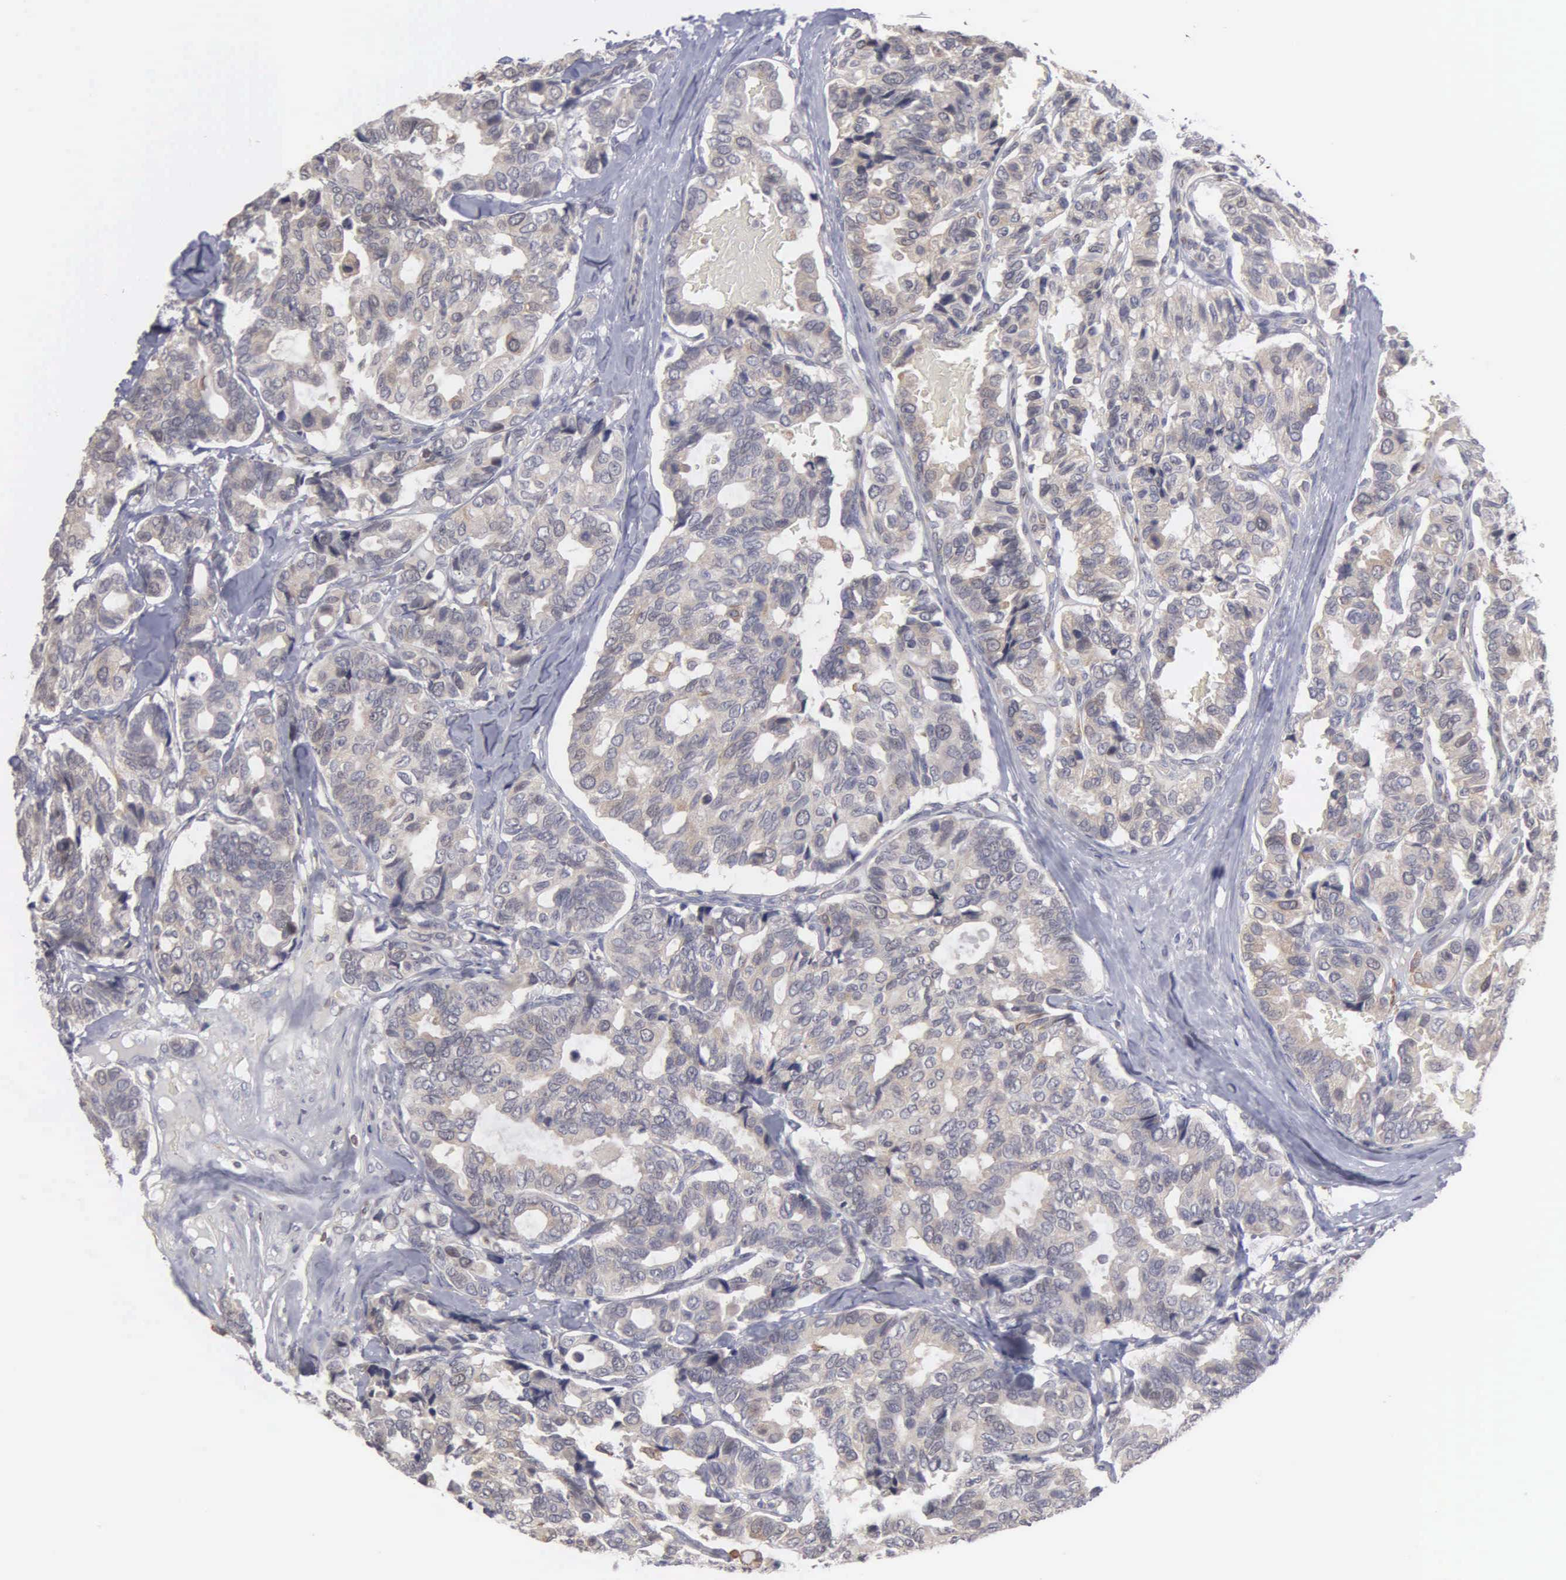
{"staining": {"intensity": "weak", "quantity": "<25%", "location": "cytoplasmic/membranous"}, "tissue": "breast cancer", "cell_type": "Tumor cells", "image_type": "cancer", "snomed": [{"axis": "morphology", "description": "Duct carcinoma"}, {"axis": "topography", "description": "Breast"}], "caption": "Tumor cells show no significant expression in intraductal carcinoma (breast).", "gene": "LIN52", "patient": {"sex": "female", "age": 69}}